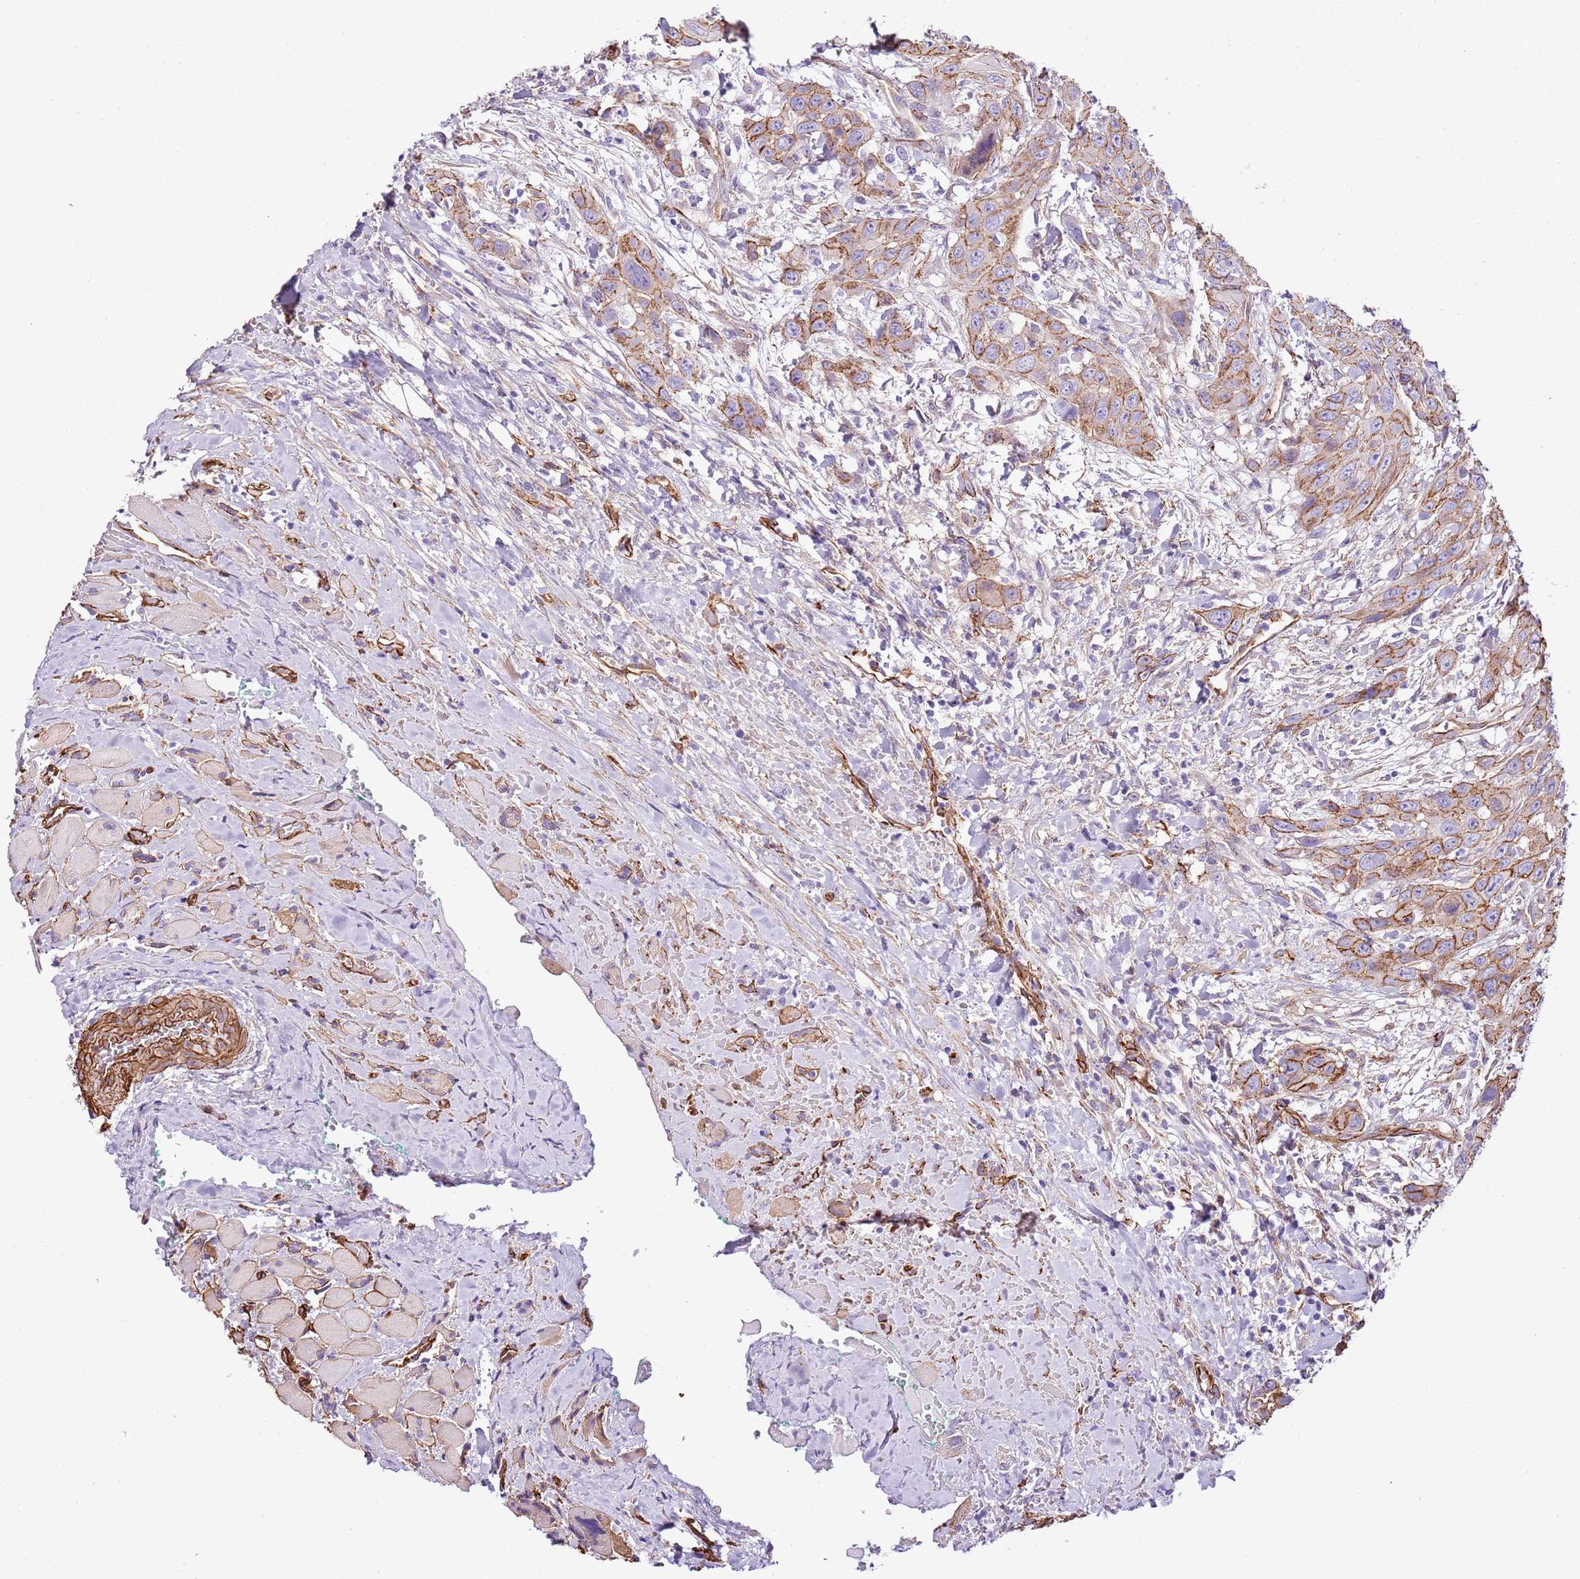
{"staining": {"intensity": "moderate", "quantity": "25%-75%", "location": "cytoplasmic/membranous"}, "tissue": "head and neck cancer", "cell_type": "Tumor cells", "image_type": "cancer", "snomed": [{"axis": "morphology", "description": "Squamous cell carcinoma, NOS"}, {"axis": "topography", "description": "Head-Neck"}], "caption": "Immunohistochemistry micrograph of neoplastic tissue: head and neck squamous cell carcinoma stained using IHC displays medium levels of moderate protein expression localized specifically in the cytoplasmic/membranous of tumor cells, appearing as a cytoplasmic/membranous brown color.", "gene": "CTDSPL", "patient": {"sex": "male", "age": 81}}